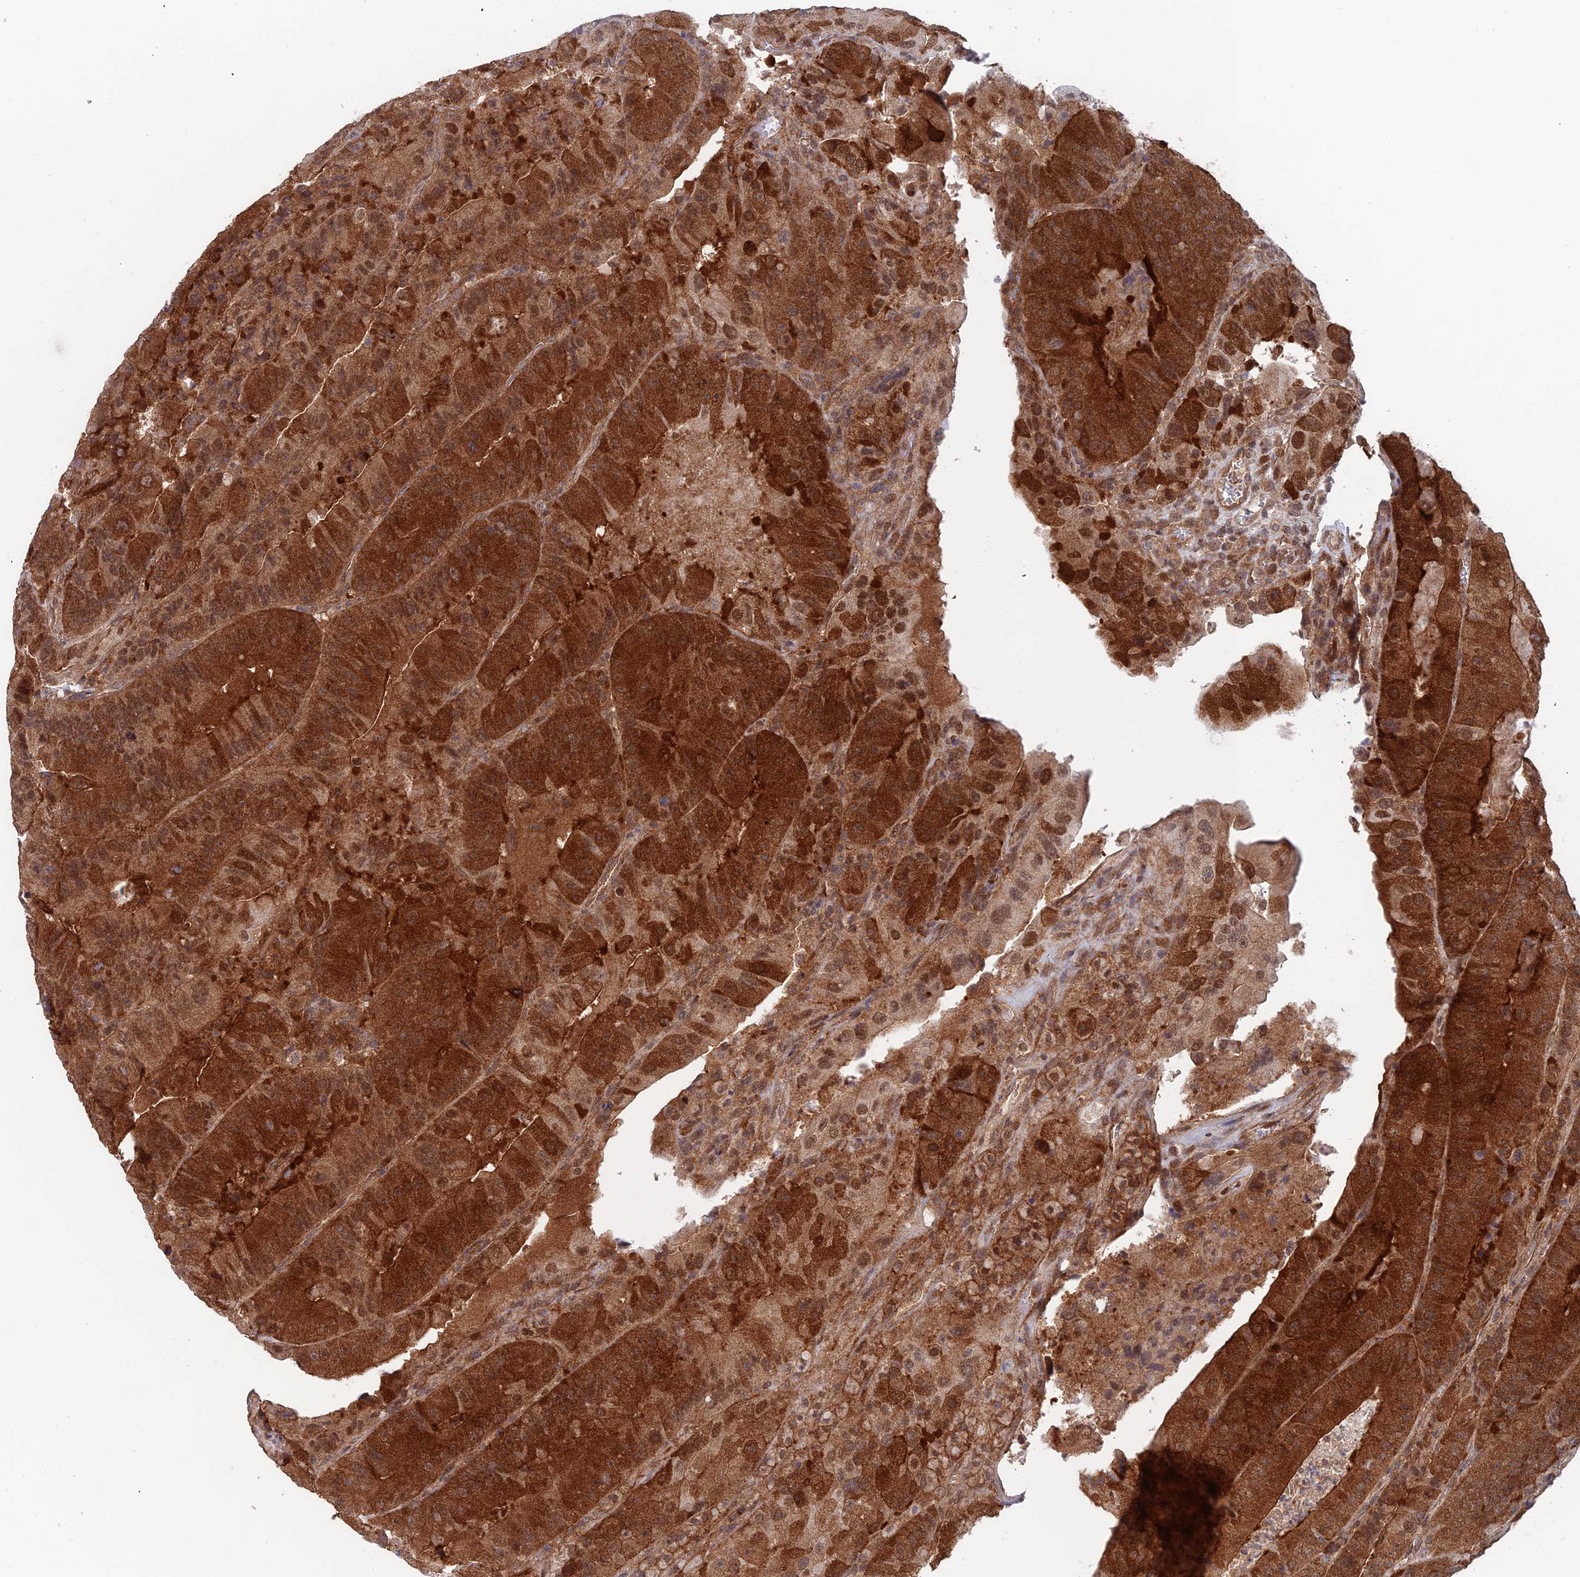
{"staining": {"intensity": "strong", "quantity": ">75%", "location": "cytoplasmic/membranous,nuclear"}, "tissue": "colorectal cancer", "cell_type": "Tumor cells", "image_type": "cancer", "snomed": [{"axis": "morphology", "description": "Adenocarcinoma, NOS"}, {"axis": "topography", "description": "Colon"}], "caption": "Protein positivity by IHC reveals strong cytoplasmic/membranous and nuclear staining in about >75% of tumor cells in adenocarcinoma (colorectal).", "gene": "IGBP1", "patient": {"sex": "female", "age": 86}}